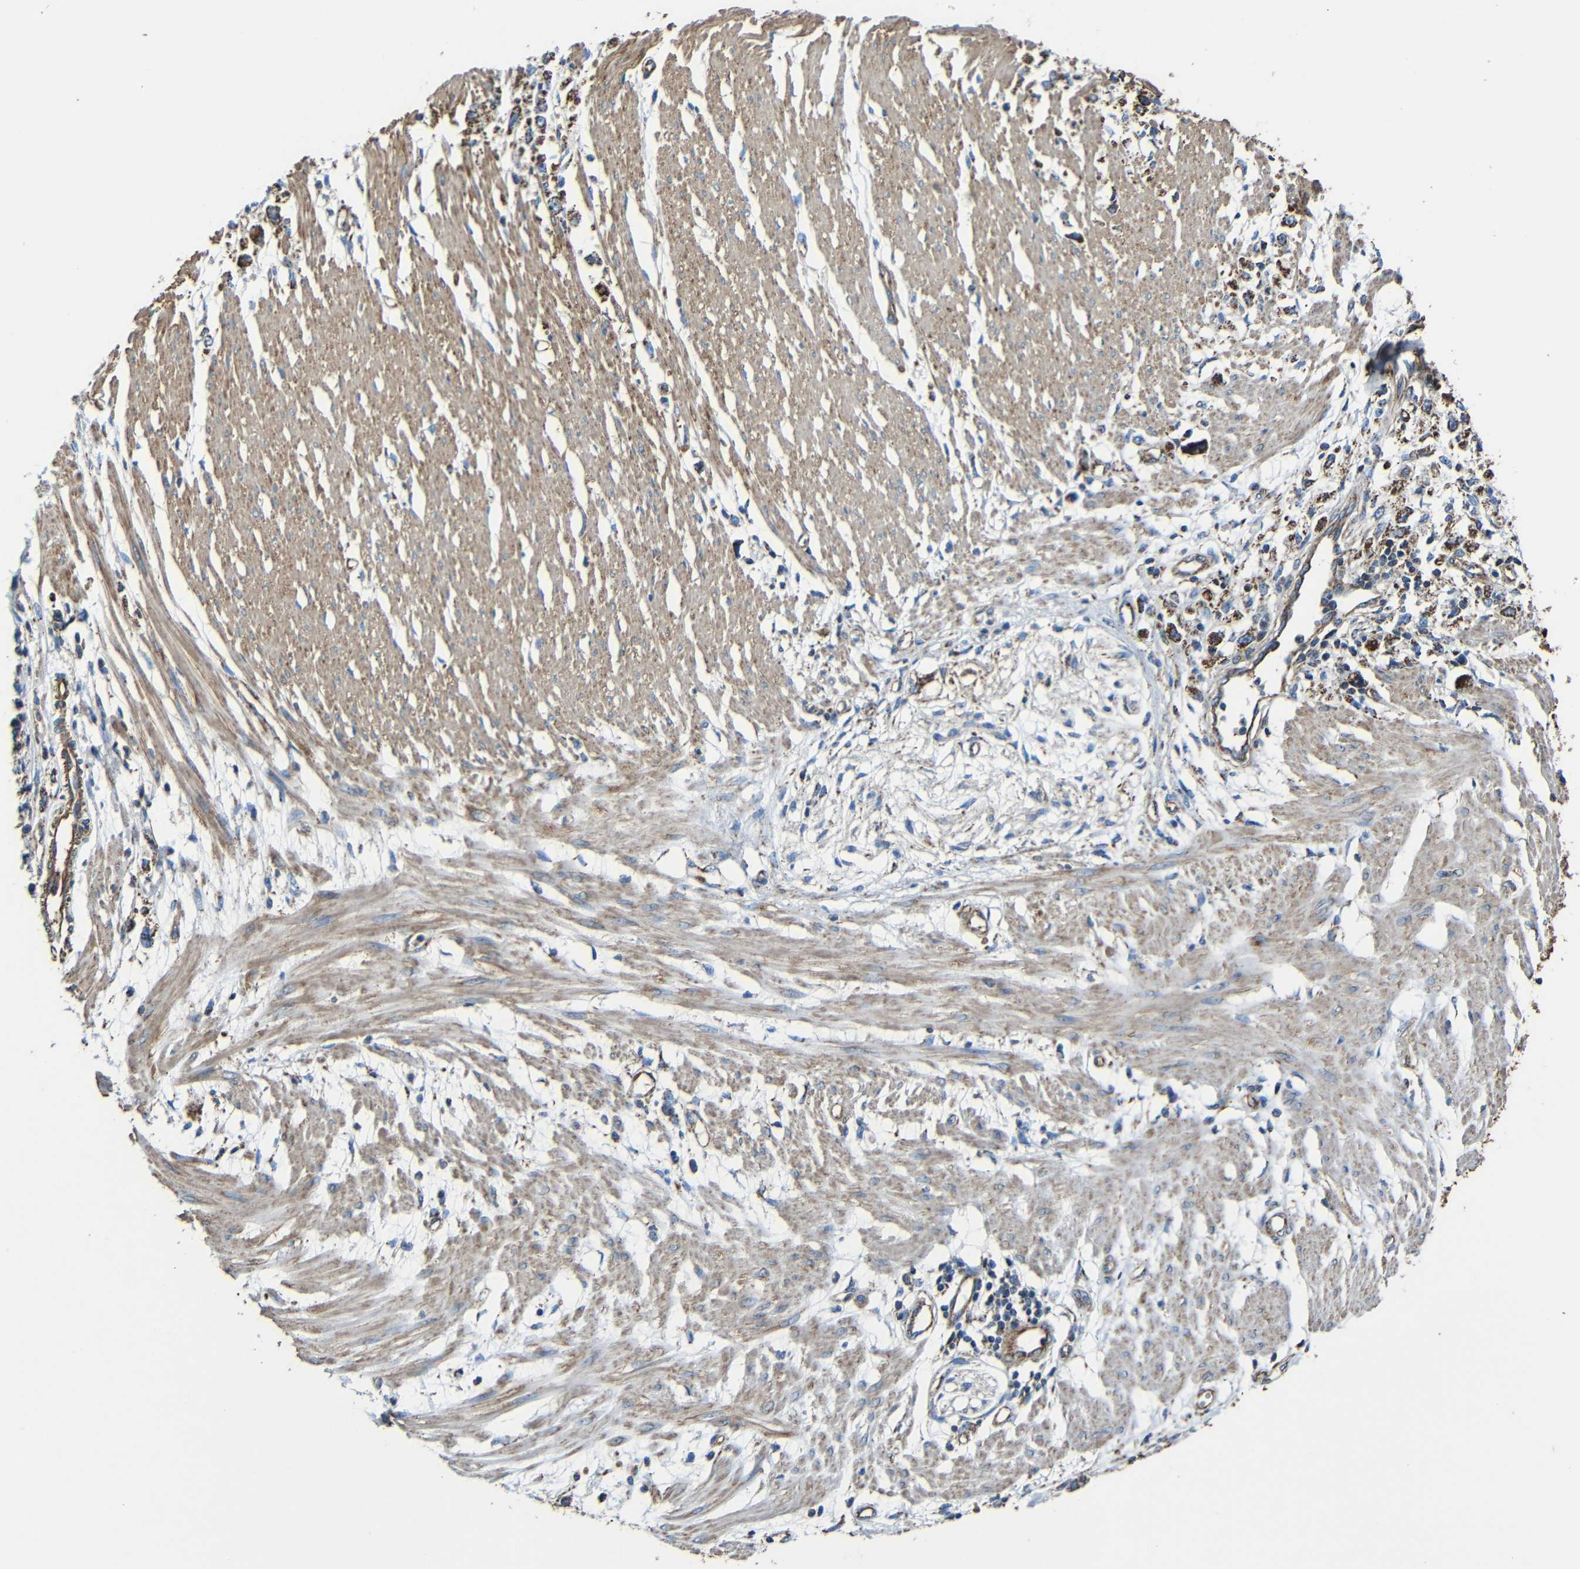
{"staining": {"intensity": "strong", "quantity": ">75%", "location": "cytoplasmic/membranous"}, "tissue": "stomach cancer", "cell_type": "Tumor cells", "image_type": "cancer", "snomed": [{"axis": "morphology", "description": "Adenocarcinoma, NOS"}, {"axis": "topography", "description": "Stomach"}], "caption": "Adenocarcinoma (stomach) stained with DAB IHC displays high levels of strong cytoplasmic/membranous expression in about >75% of tumor cells. Using DAB (brown) and hematoxylin (blue) stains, captured at high magnification using brightfield microscopy.", "gene": "INTS6L", "patient": {"sex": "female", "age": 59}}